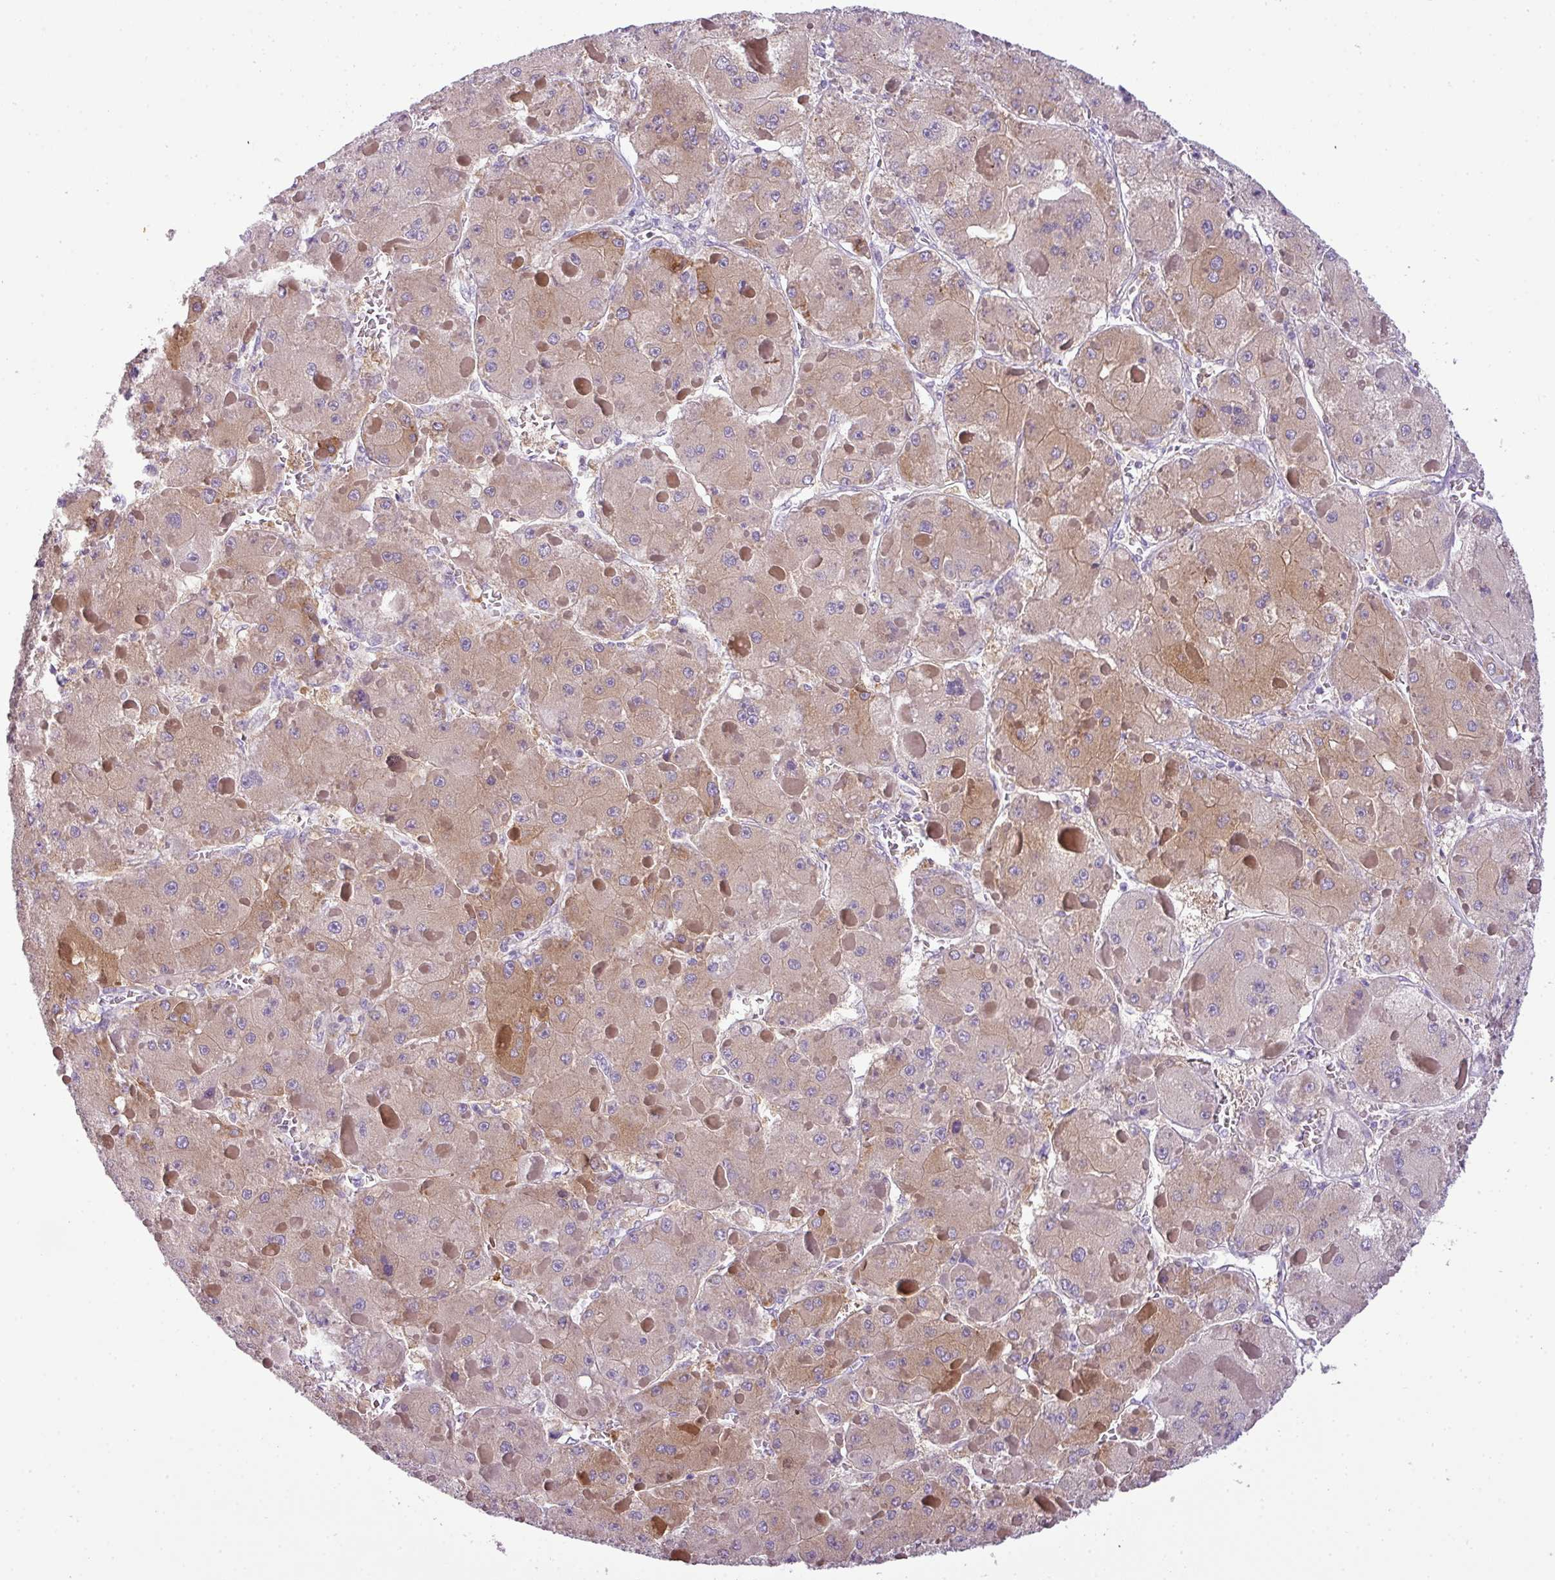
{"staining": {"intensity": "weak", "quantity": "25%-75%", "location": "cytoplasmic/membranous"}, "tissue": "liver cancer", "cell_type": "Tumor cells", "image_type": "cancer", "snomed": [{"axis": "morphology", "description": "Carcinoma, Hepatocellular, NOS"}, {"axis": "topography", "description": "Liver"}], "caption": "IHC staining of liver cancer (hepatocellular carcinoma), which displays low levels of weak cytoplasmic/membranous expression in about 25%-75% of tumor cells indicating weak cytoplasmic/membranous protein expression. The staining was performed using DAB (brown) for protein detection and nuclei were counterstained in hematoxylin (blue).", "gene": "ENSG00000273748", "patient": {"sex": "female", "age": 73}}